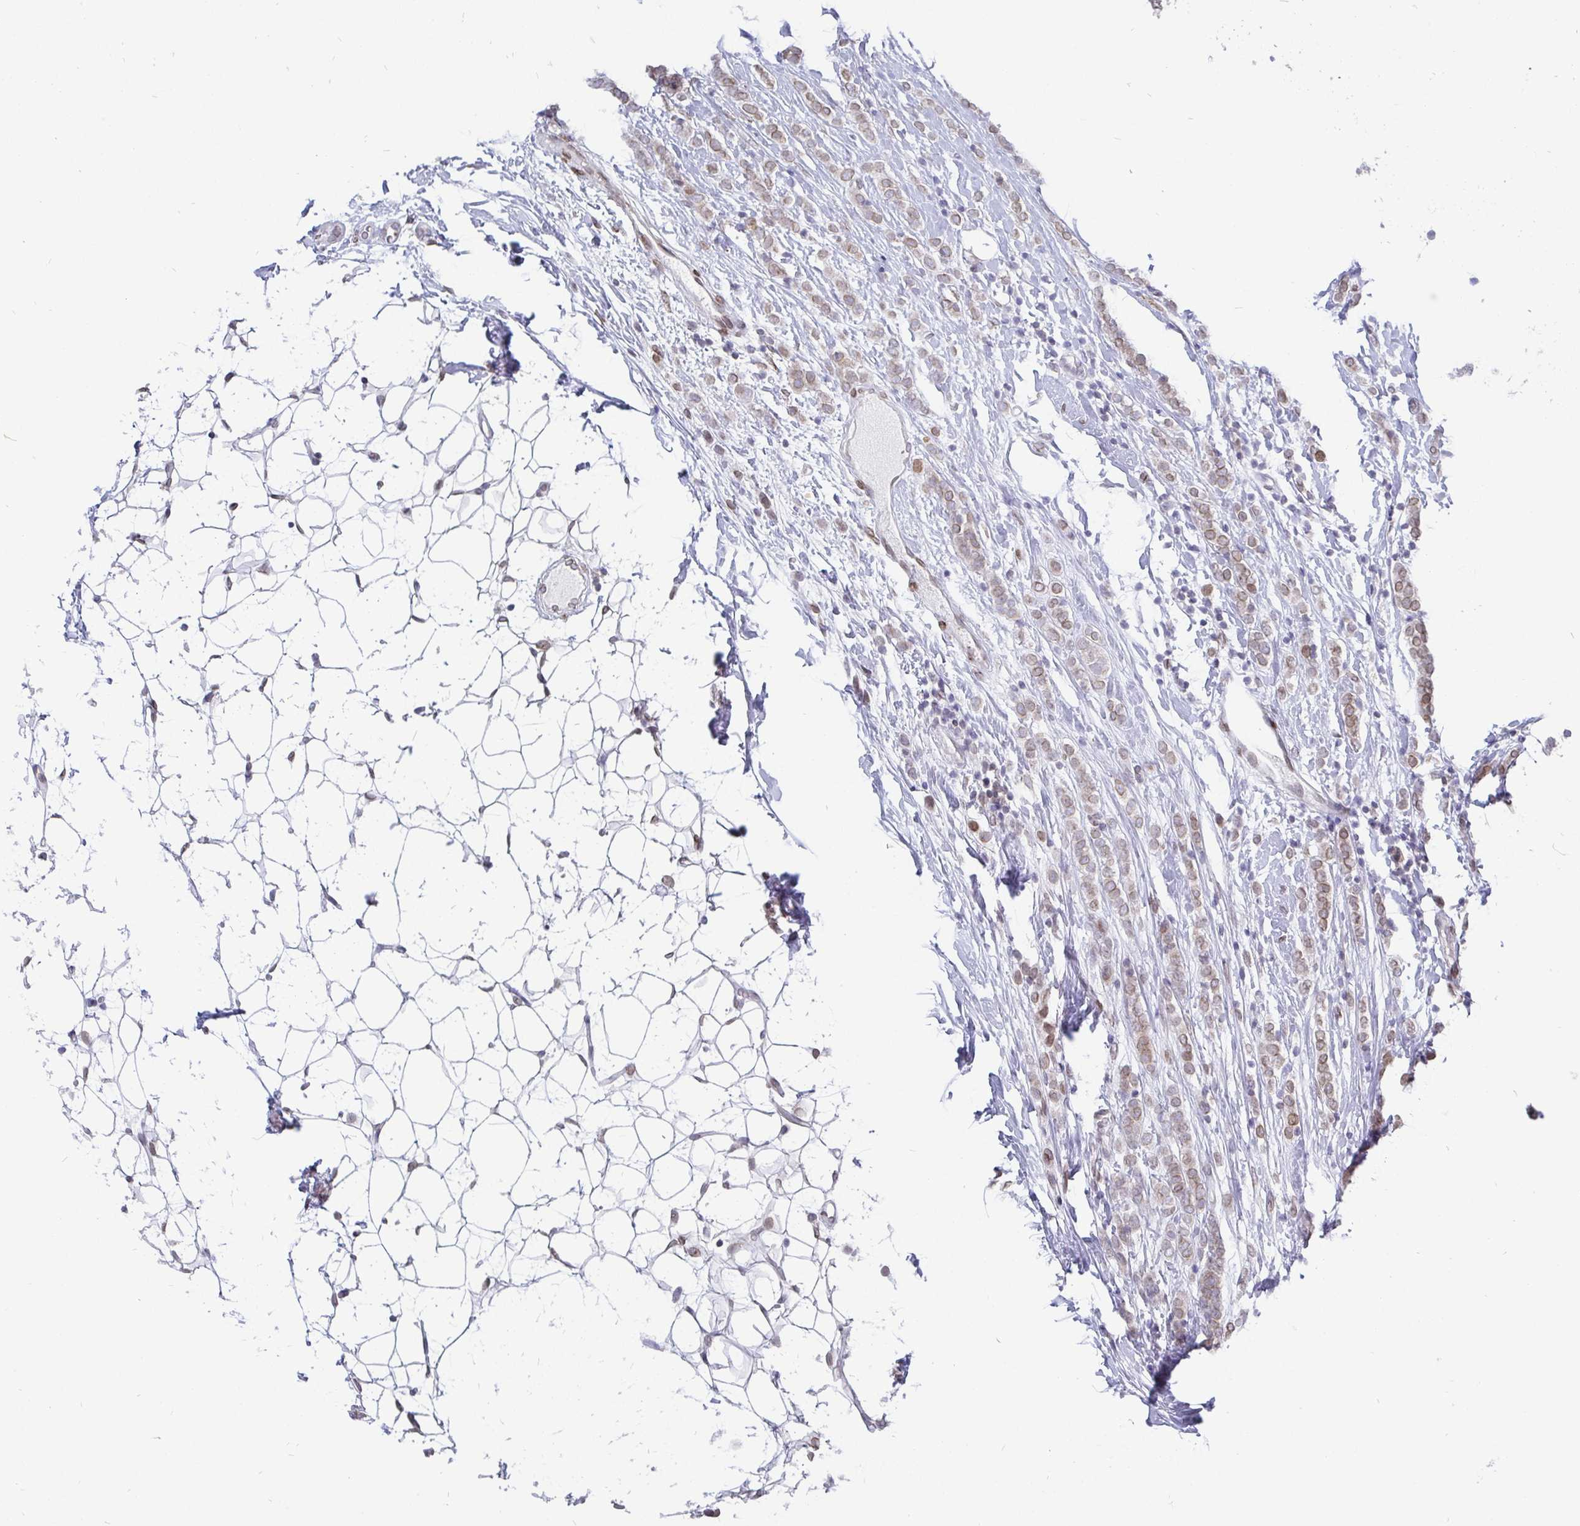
{"staining": {"intensity": "weak", "quantity": "25%-75%", "location": "cytoplasmic/membranous,nuclear"}, "tissue": "breast cancer", "cell_type": "Tumor cells", "image_type": "cancer", "snomed": [{"axis": "morphology", "description": "Lobular carcinoma"}, {"axis": "topography", "description": "Breast"}], "caption": "Breast cancer stained for a protein reveals weak cytoplasmic/membranous and nuclear positivity in tumor cells.", "gene": "EMD", "patient": {"sex": "female", "age": 49}}